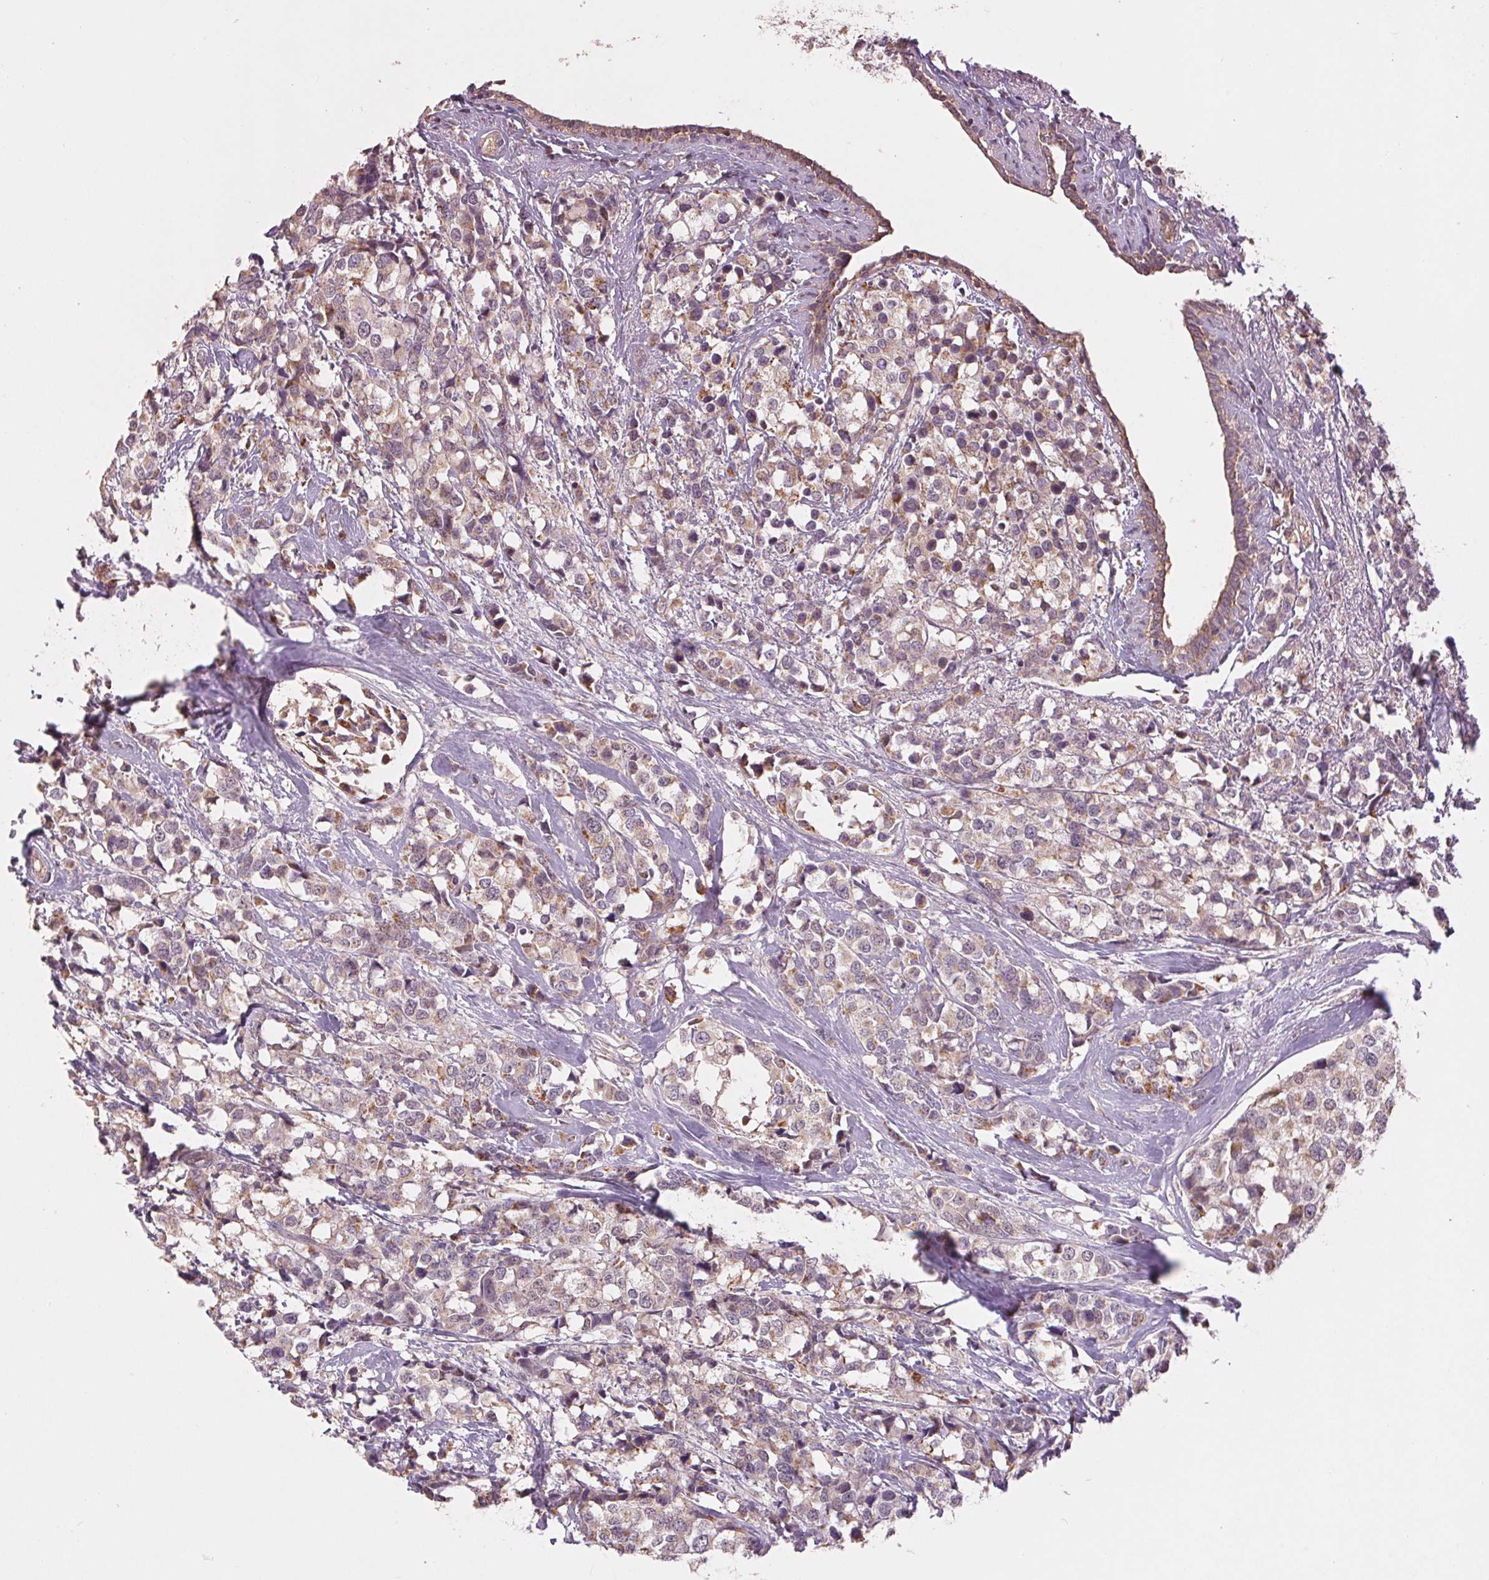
{"staining": {"intensity": "weak", "quantity": ">75%", "location": "cytoplasmic/membranous"}, "tissue": "breast cancer", "cell_type": "Tumor cells", "image_type": "cancer", "snomed": [{"axis": "morphology", "description": "Lobular carcinoma"}, {"axis": "topography", "description": "Breast"}], "caption": "A brown stain shows weak cytoplasmic/membranous expression of a protein in human lobular carcinoma (breast) tumor cells.", "gene": "MAP3K5", "patient": {"sex": "female", "age": 59}}